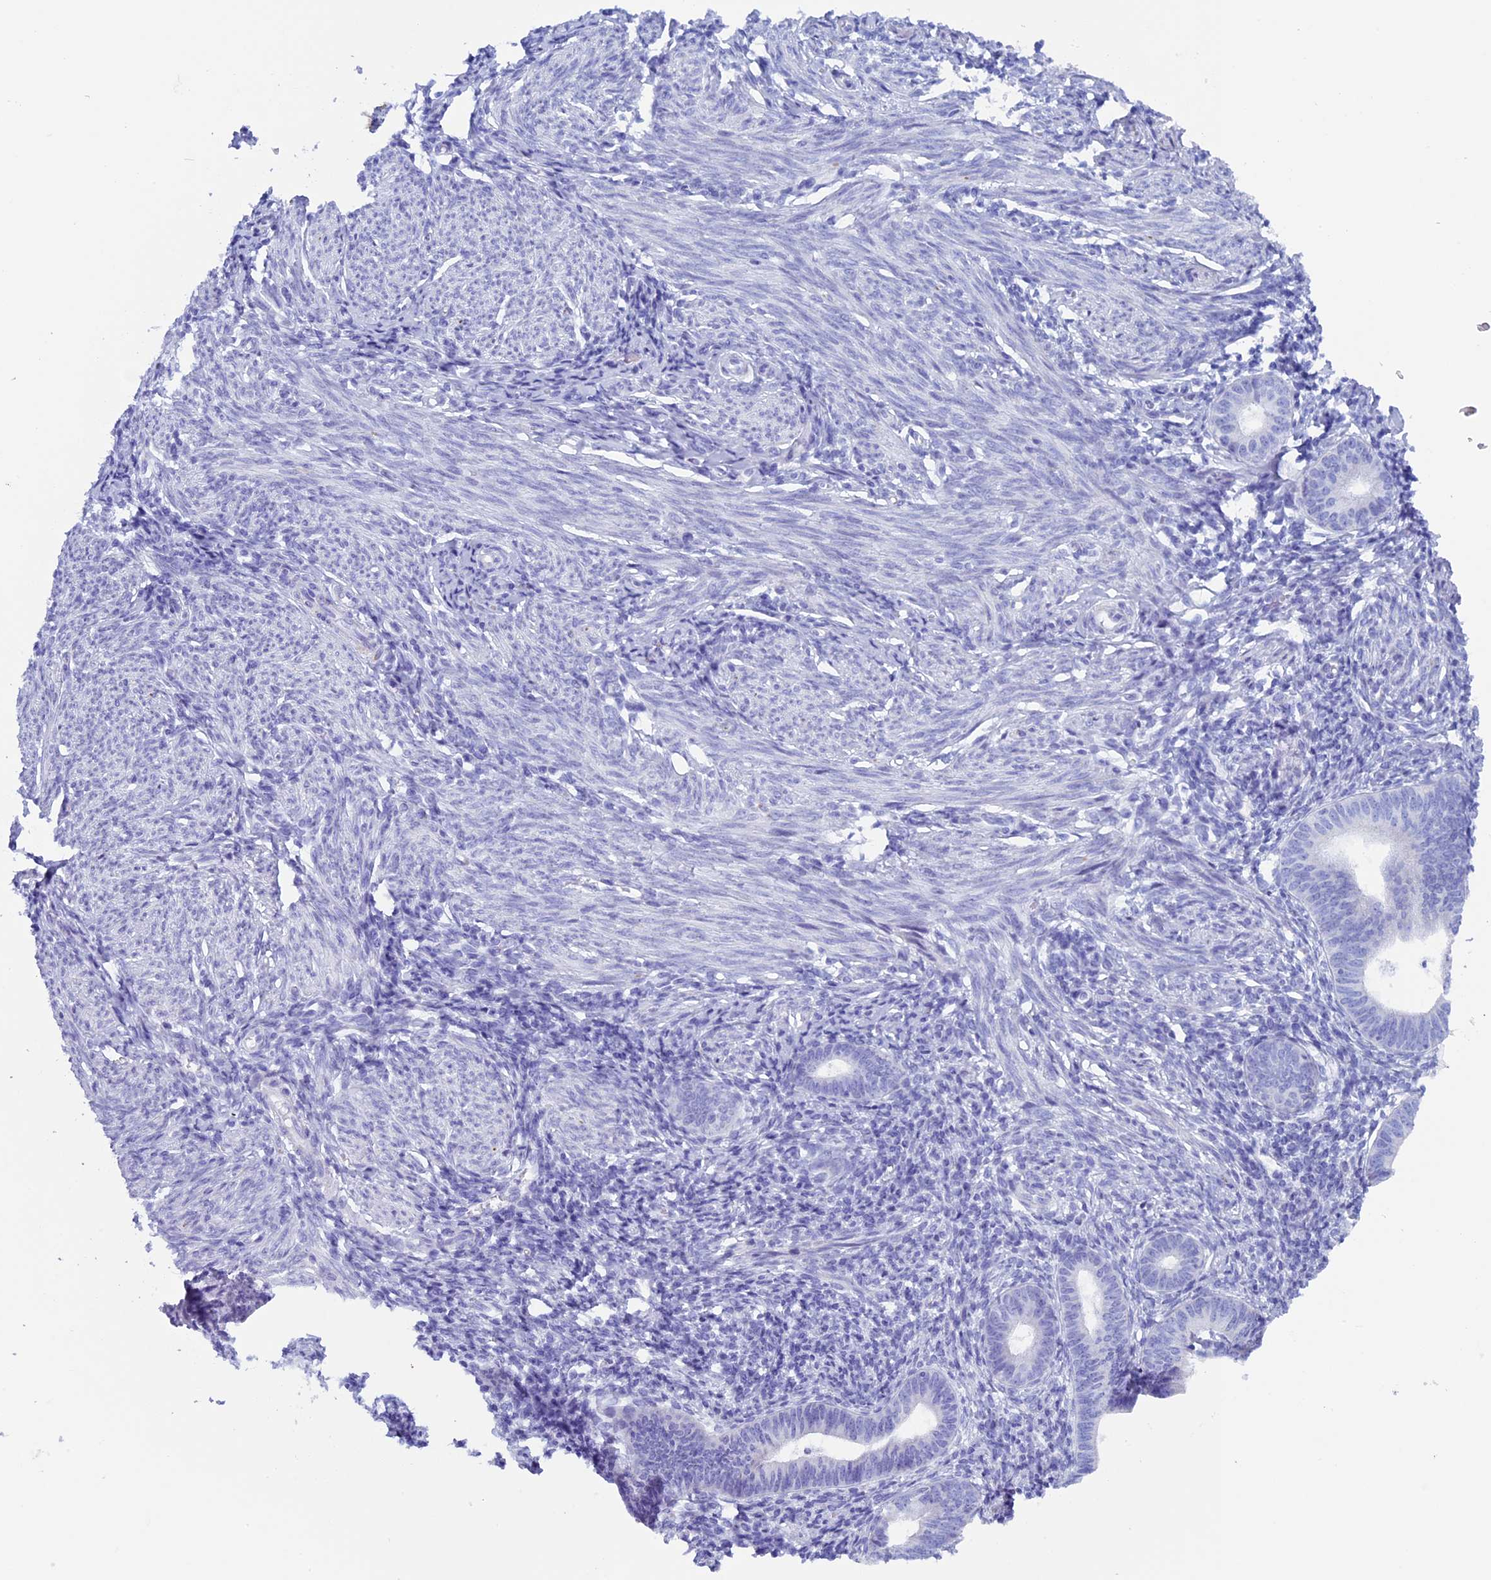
{"staining": {"intensity": "negative", "quantity": "none", "location": "none"}, "tissue": "endometrium", "cell_type": "Cells in endometrial stroma", "image_type": "normal", "snomed": [{"axis": "morphology", "description": "Normal tissue, NOS"}, {"axis": "morphology", "description": "Adenocarcinoma, NOS"}, {"axis": "topography", "description": "Endometrium"}], "caption": "Immunohistochemical staining of benign endometrium exhibits no significant expression in cells in endometrial stroma.", "gene": "ZNF563", "patient": {"sex": "female", "age": 57}}